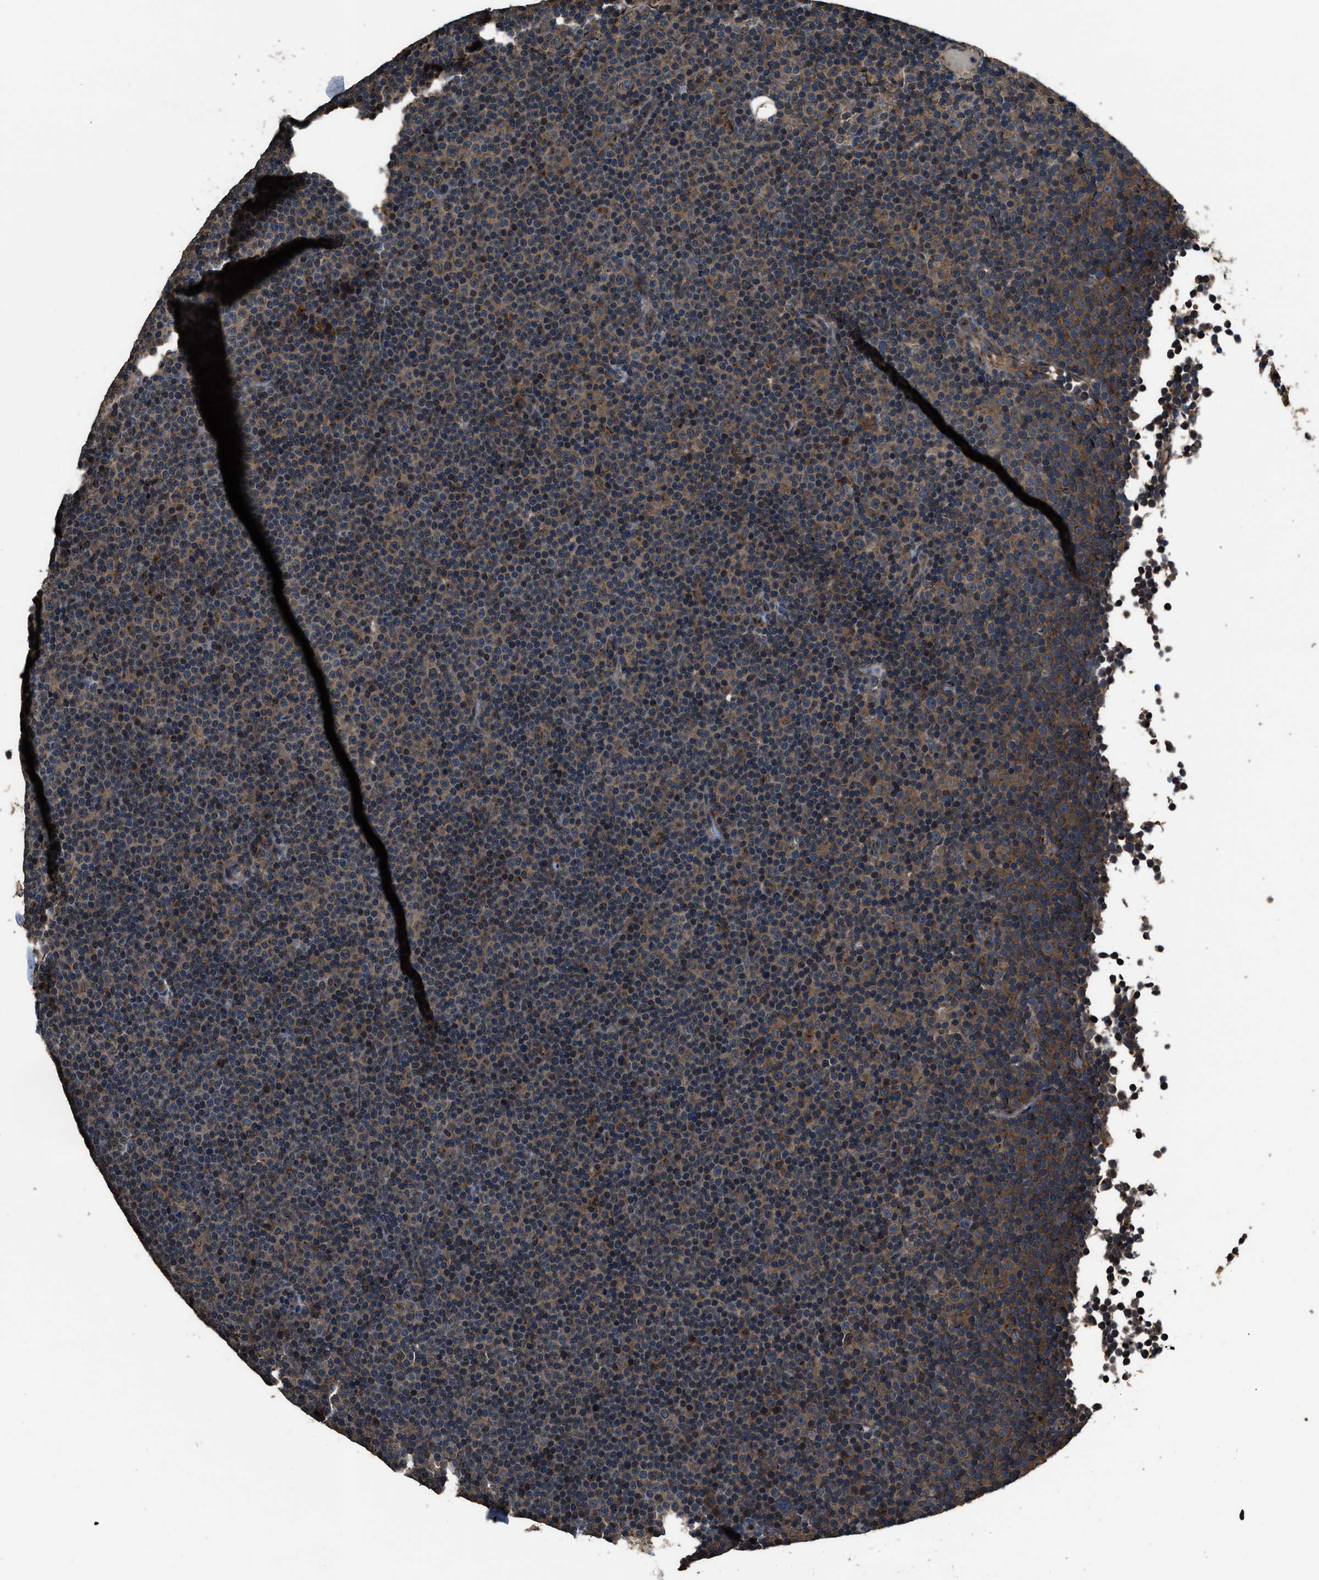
{"staining": {"intensity": "weak", "quantity": ">75%", "location": "cytoplasmic/membranous"}, "tissue": "lymphoma", "cell_type": "Tumor cells", "image_type": "cancer", "snomed": [{"axis": "morphology", "description": "Malignant lymphoma, non-Hodgkin's type, Low grade"}, {"axis": "topography", "description": "Lymph node"}], "caption": "Malignant lymphoma, non-Hodgkin's type (low-grade) stained for a protein displays weak cytoplasmic/membranous positivity in tumor cells.", "gene": "SLC38A10", "patient": {"sex": "female", "age": 67}}